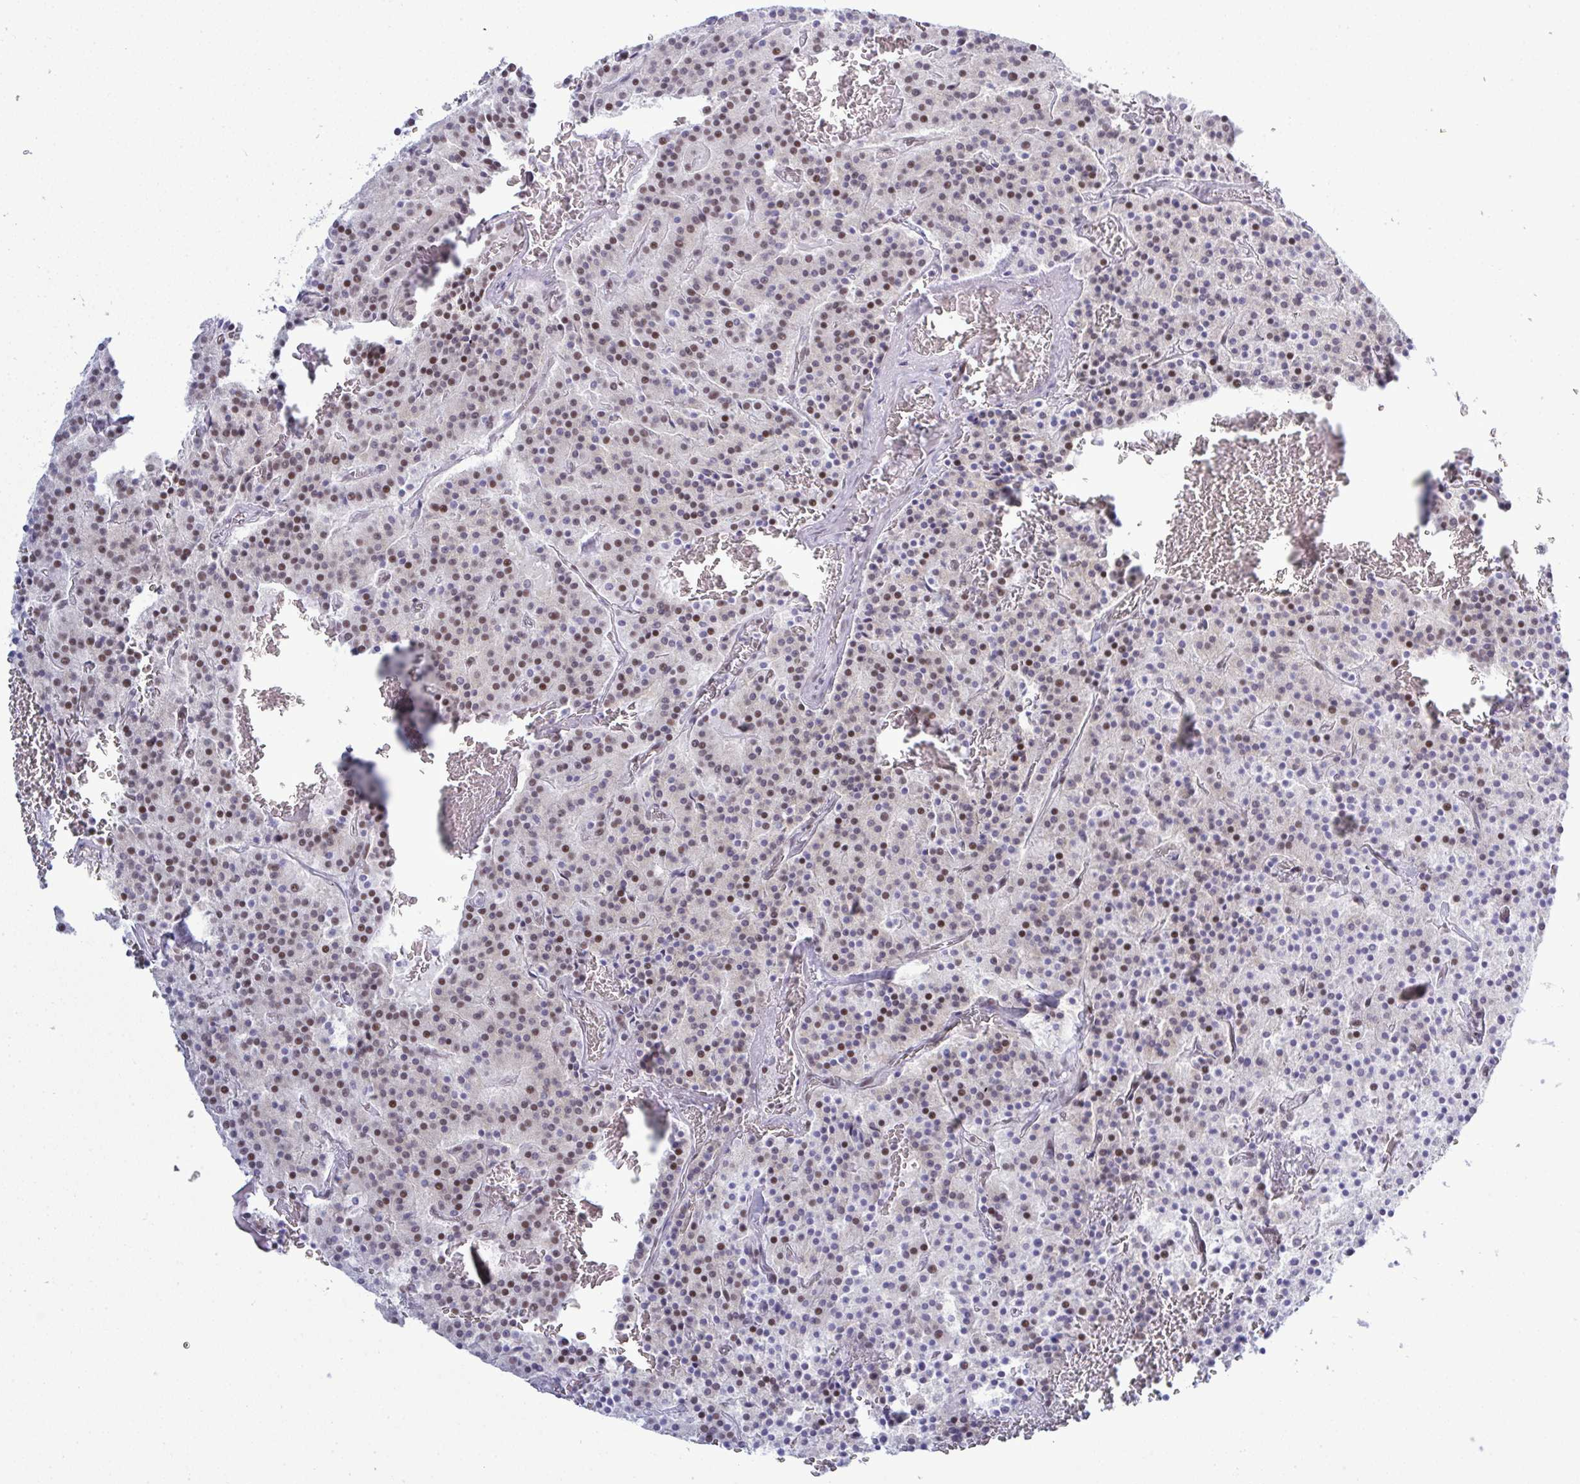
{"staining": {"intensity": "moderate", "quantity": "<25%", "location": "nuclear"}, "tissue": "carcinoid", "cell_type": "Tumor cells", "image_type": "cancer", "snomed": [{"axis": "morphology", "description": "Carcinoid, malignant, NOS"}, {"axis": "topography", "description": "Lung"}], "caption": "Carcinoid stained for a protein (brown) displays moderate nuclear positive positivity in approximately <25% of tumor cells.", "gene": "PPP1R10", "patient": {"sex": "male", "age": 70}}